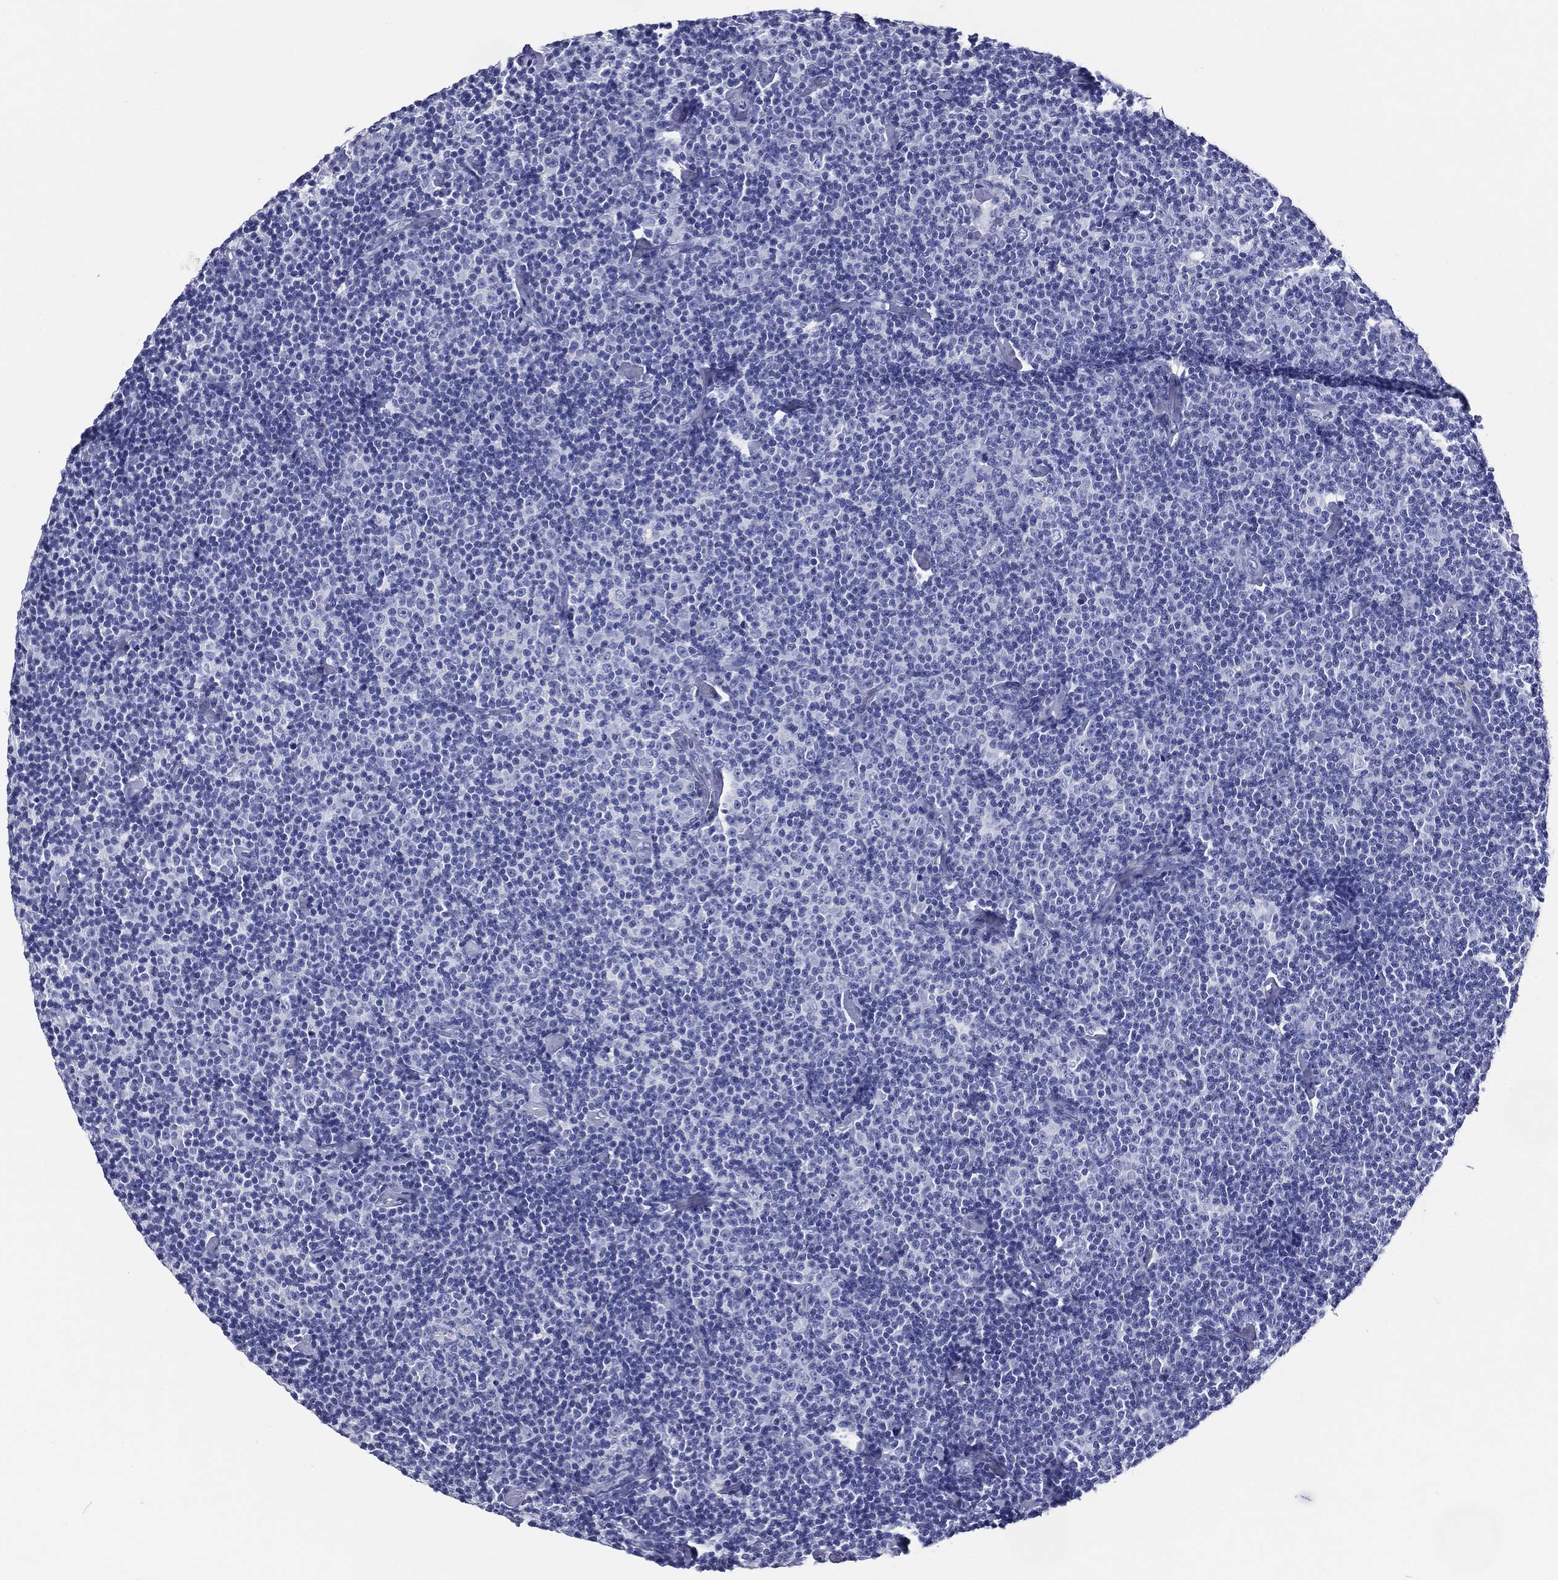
{"staining": {"intensity": "negative", "quantity": "none", "location": "none"}, "tissue": "lymphoma", "cell_type": "Tumor cells", "image_type": "cancer", "snomed": [{"axis": "morphology", "description": "Malignant lymphoma, non-Hodgkin's type, Low grade"}, {"axis": "topography", "description": "Lymph node"}], "caption": "Immunohistochemistry (IHC) micrograph of neoplastic tissue: low-grade malignant lymphoma, non-Hodgkin's type stained with DAB demonstrates no significant protein staining in tumor cells.", "gene": "ACE2", "patient": {"sex": "male", "age": 81}}